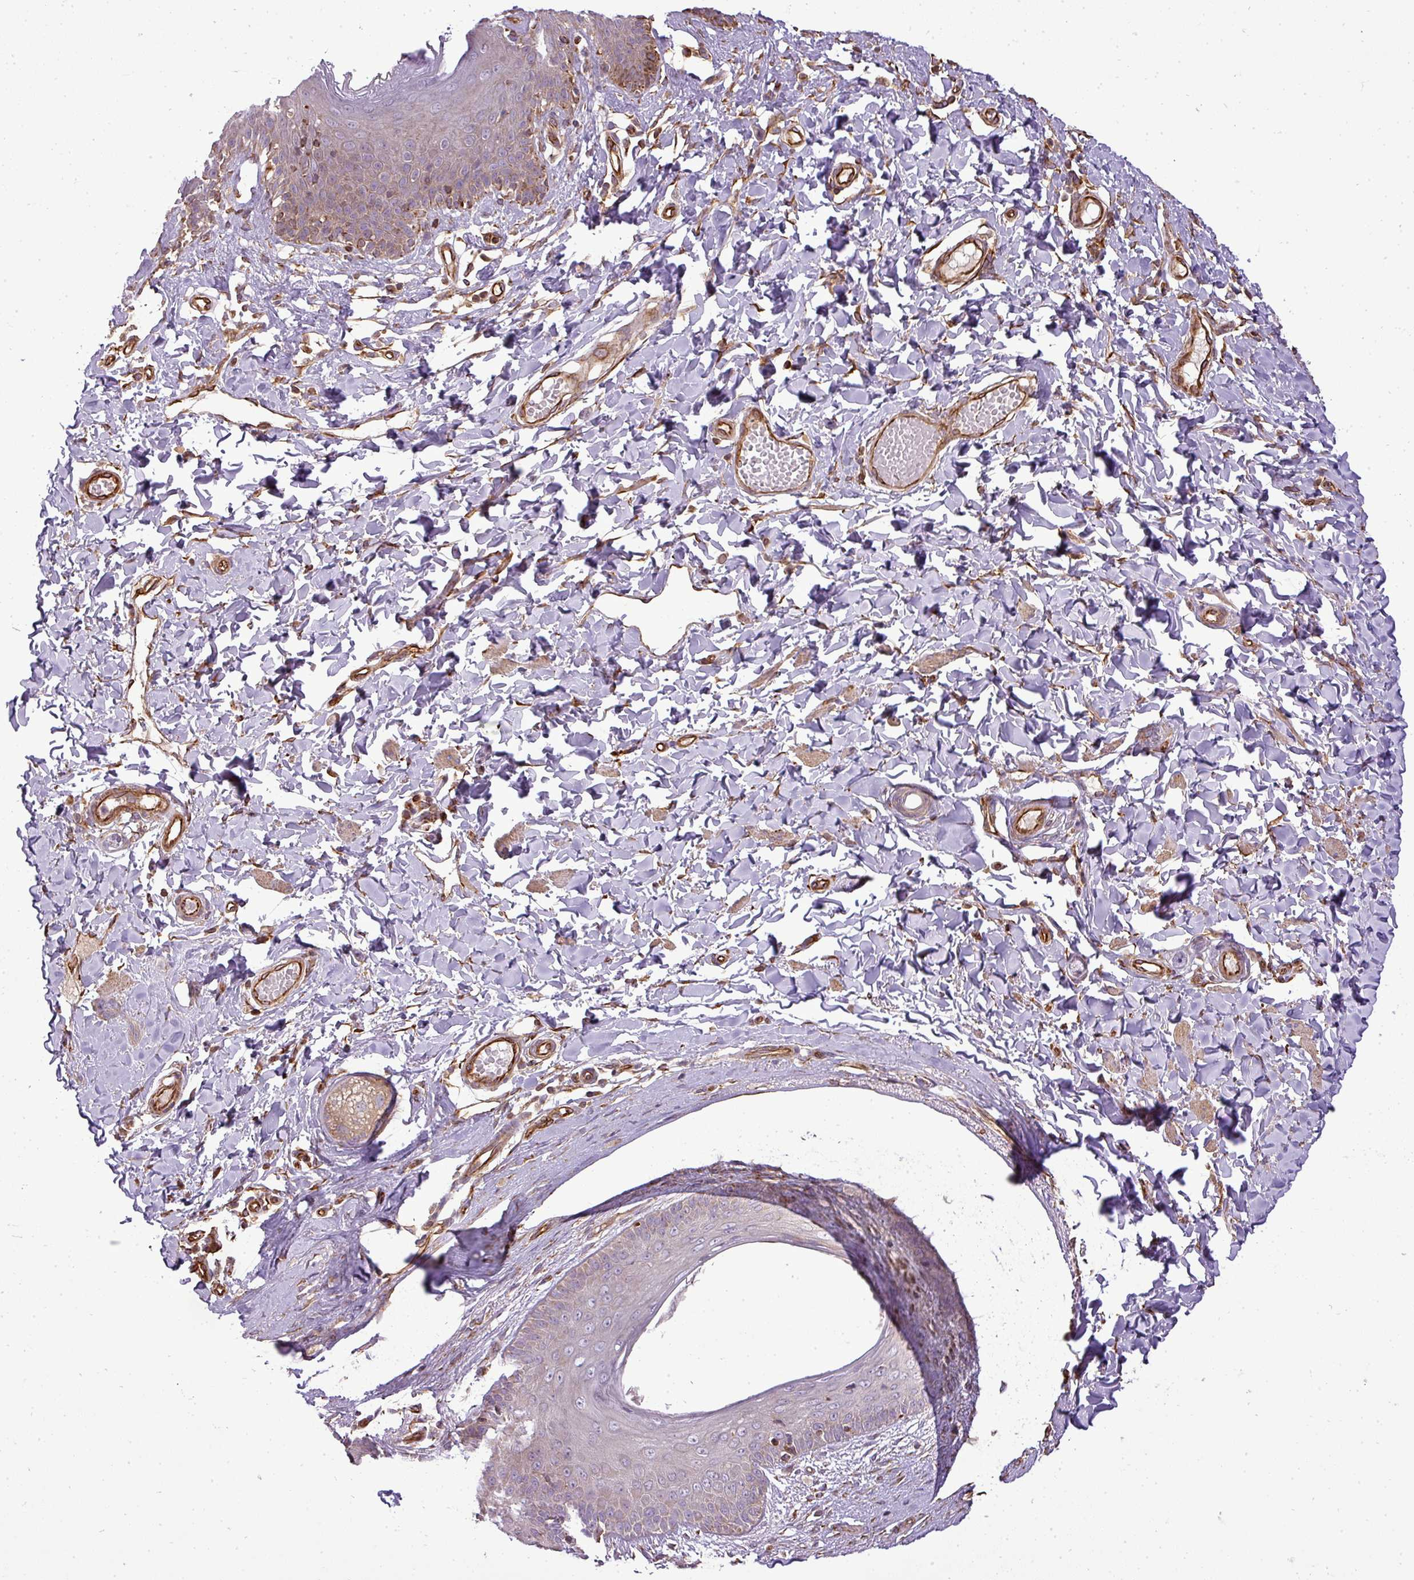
{"staining": {"intensity": "weak", "quantity": "<25%", "location": "cytoplasmic/membranous"}, "tissue": "skin", "cell_type": "Epidermal cells", "image_type": "normal", "snomed": [{"axis": "morphology", "description": "Normal tissue, NOS"}, {"axis": "topography", "description": "Vulva"}], "caption": "Immunohistochemistry (IHC) of normal human skin demonstrates no positivity in epidermal cells. Nuclei are stained in blue.", "gene": "PDRG1", "patient": {"sex": "female", "age": 66}}